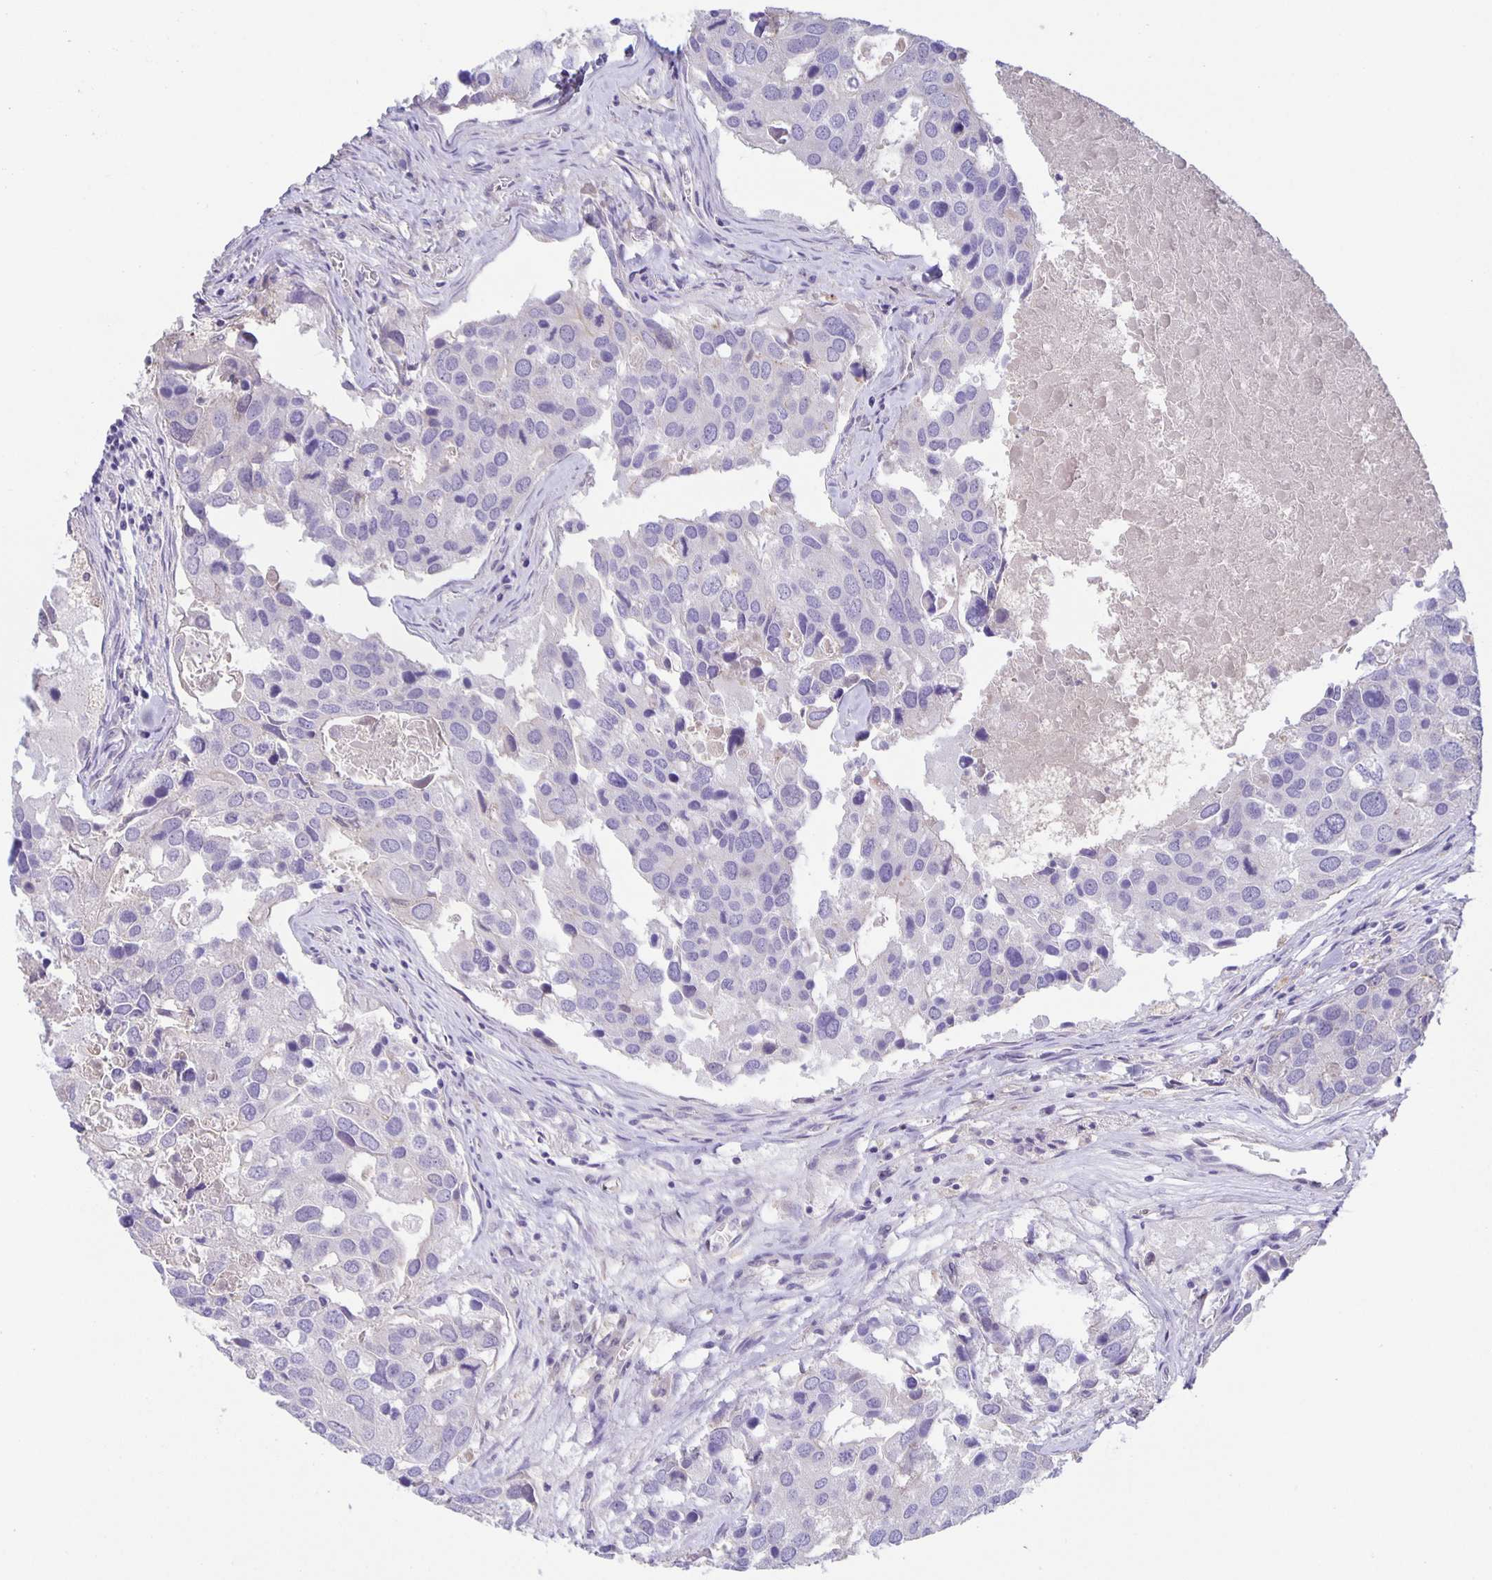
{"staining": {"intensity": "negative", "quantity": "none", "location": "none"}, "tissue": "breast cancer", "cell_type": "Tumor cells", "image_type": "cancer", "snomed": [{"axis": "morphology", "description": "Duct carcinoma"}, {"axis": "topography", "description": "Breast"}], "caption": "Human breast cancer (infiltrating ductal carcinoma) stained for a protein using IHC reveals no staining in tumor cells.", "gene": "PTPN3", "patient": {"sex": "female", "age": 83}}